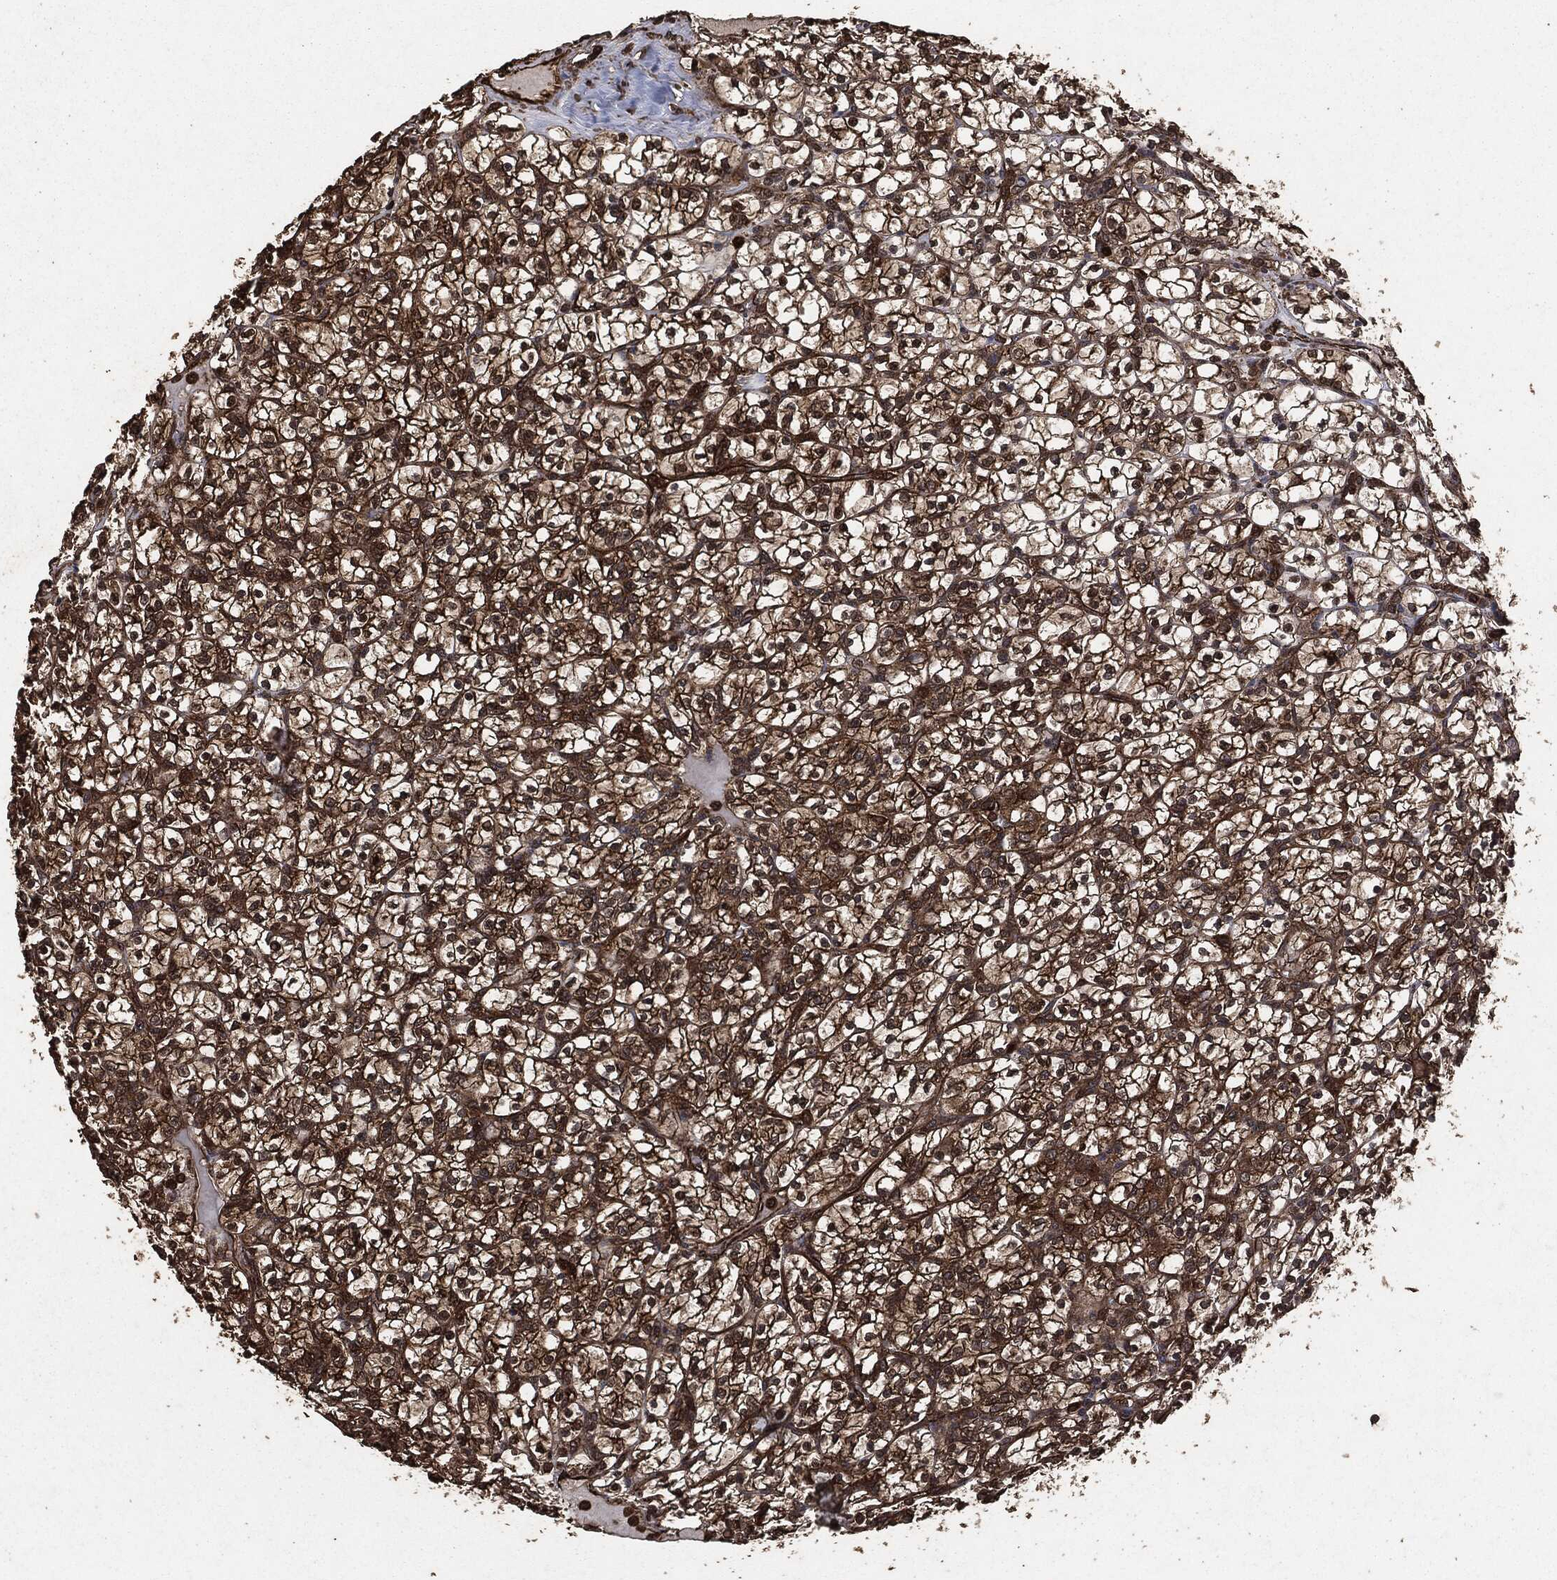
{"staining": {"intensity": "strong", "quantity": ">75%", "location": "cytoplasmic/membranous"}, "tissue": "renal cancer", "cell_type": "Tumor cells", "image_type": "cancer", "snomed": [{"axis": "morphology", "description": "Adenocarcinoma, NOS"}, {"axis": "topography", "description": "Kidney"}], "caption": "Strong cytoplasmic/membranous protein staining is present in approximately >75% of tumor cells in renal adenocarcinoma. Using DAB (brown) and hematoxylin (blue) stains, captured at high magnification using brightfield microscopy.", "gene": "HRAS", "patient": {"sex": "female", "age": 89}}